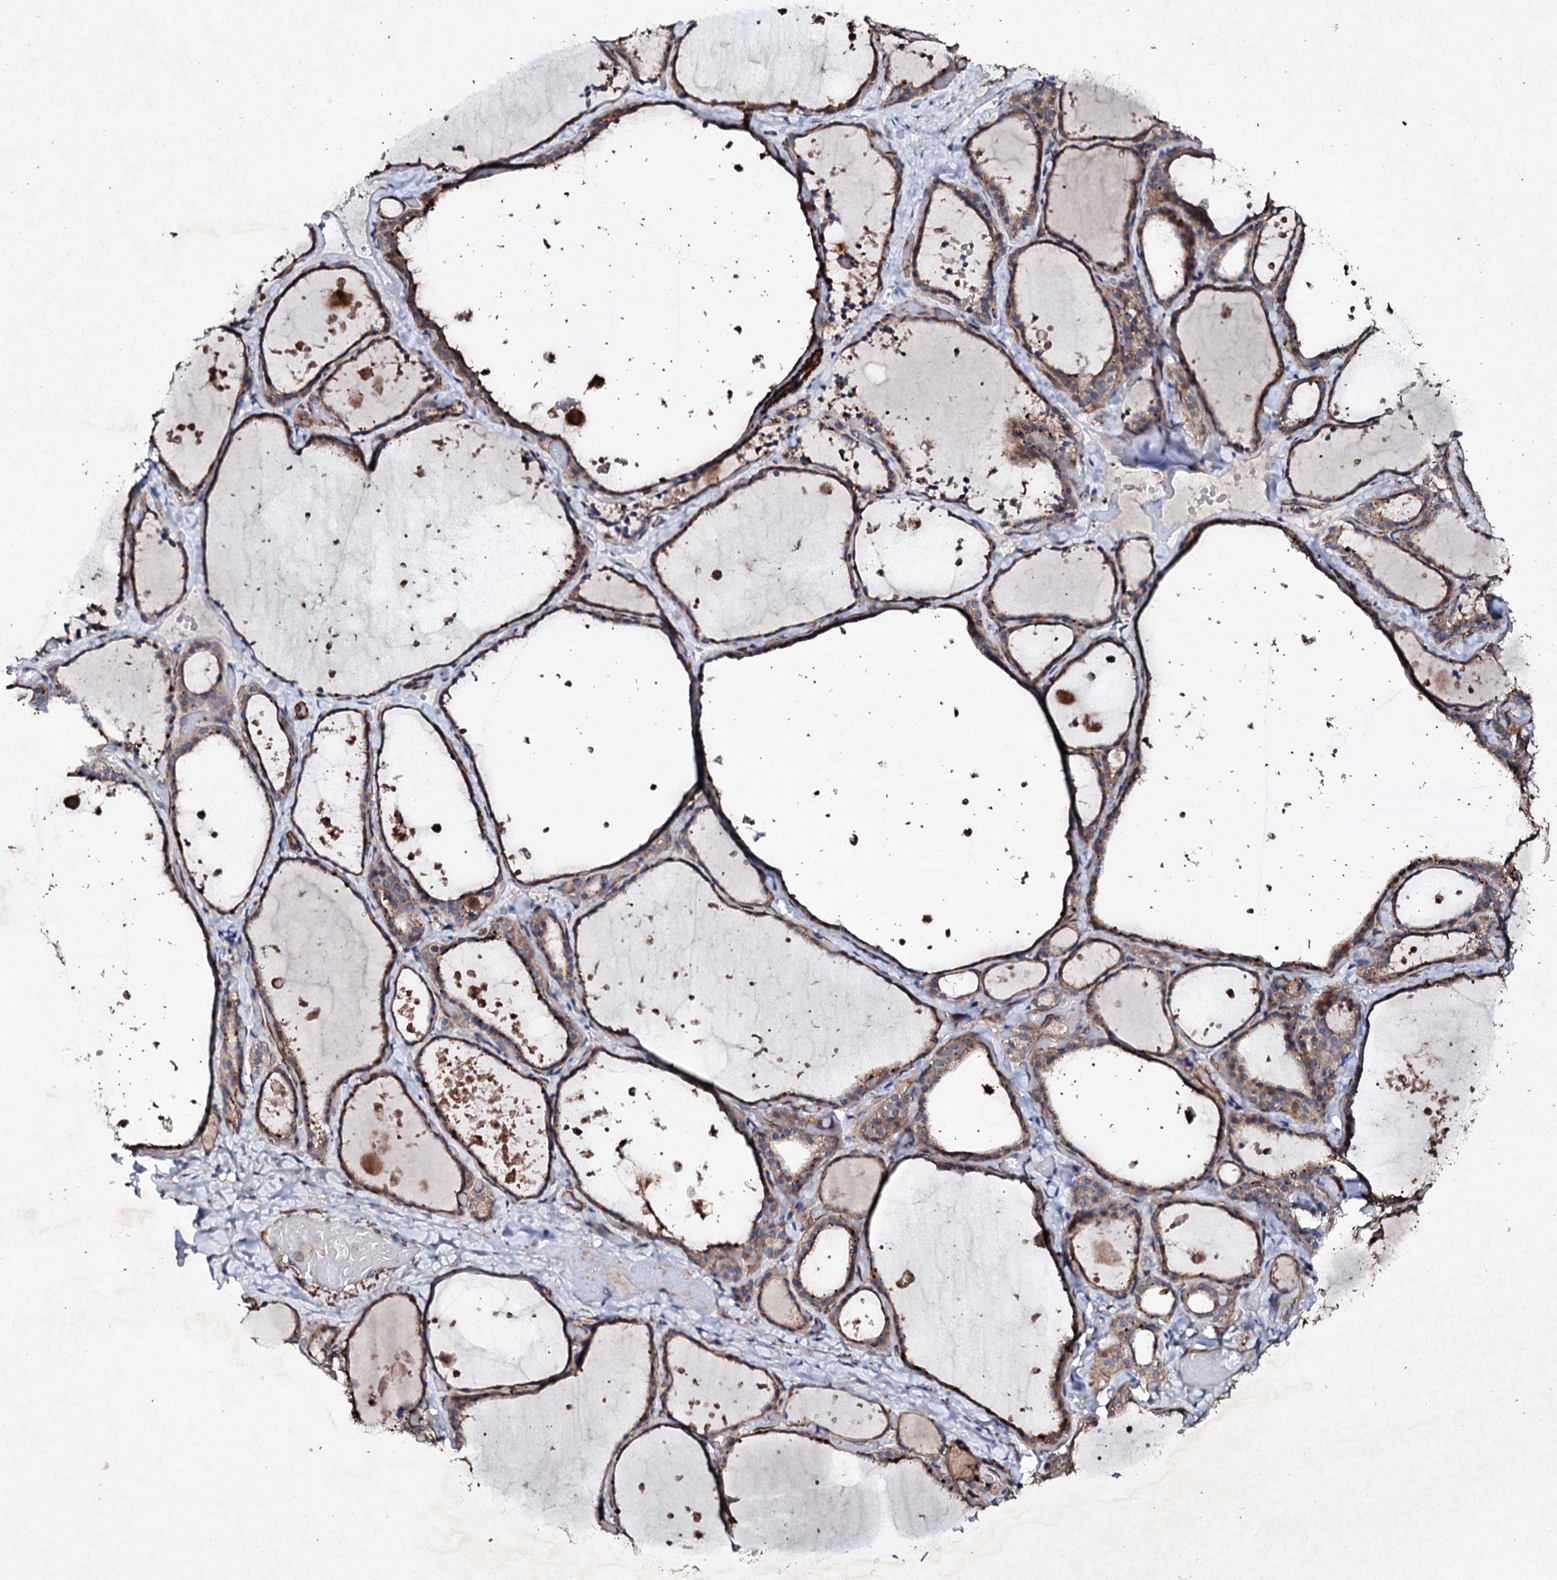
{"staining": {"intensity": "moderate", "quantity": ">75%", "location": "cytoplasmic/membranous"}, "tissue": "thyroid gland", "cell_type": "Glandular cells", "image_type": "normal", "snomed": [{"axis": "morphology", "description": "Normal tissue, NOS"}, {"axis": "topography", "description": "Thyroid gland"}], "caption": "A photomicrograph of thyroid gland stained for a protein shows moderate cytoplasmic/membranous brown staining in glandular cells. Nuclei are stained in blue.", "gene": "MOCOS", "patient": {"sex": "female", "age": 44}}